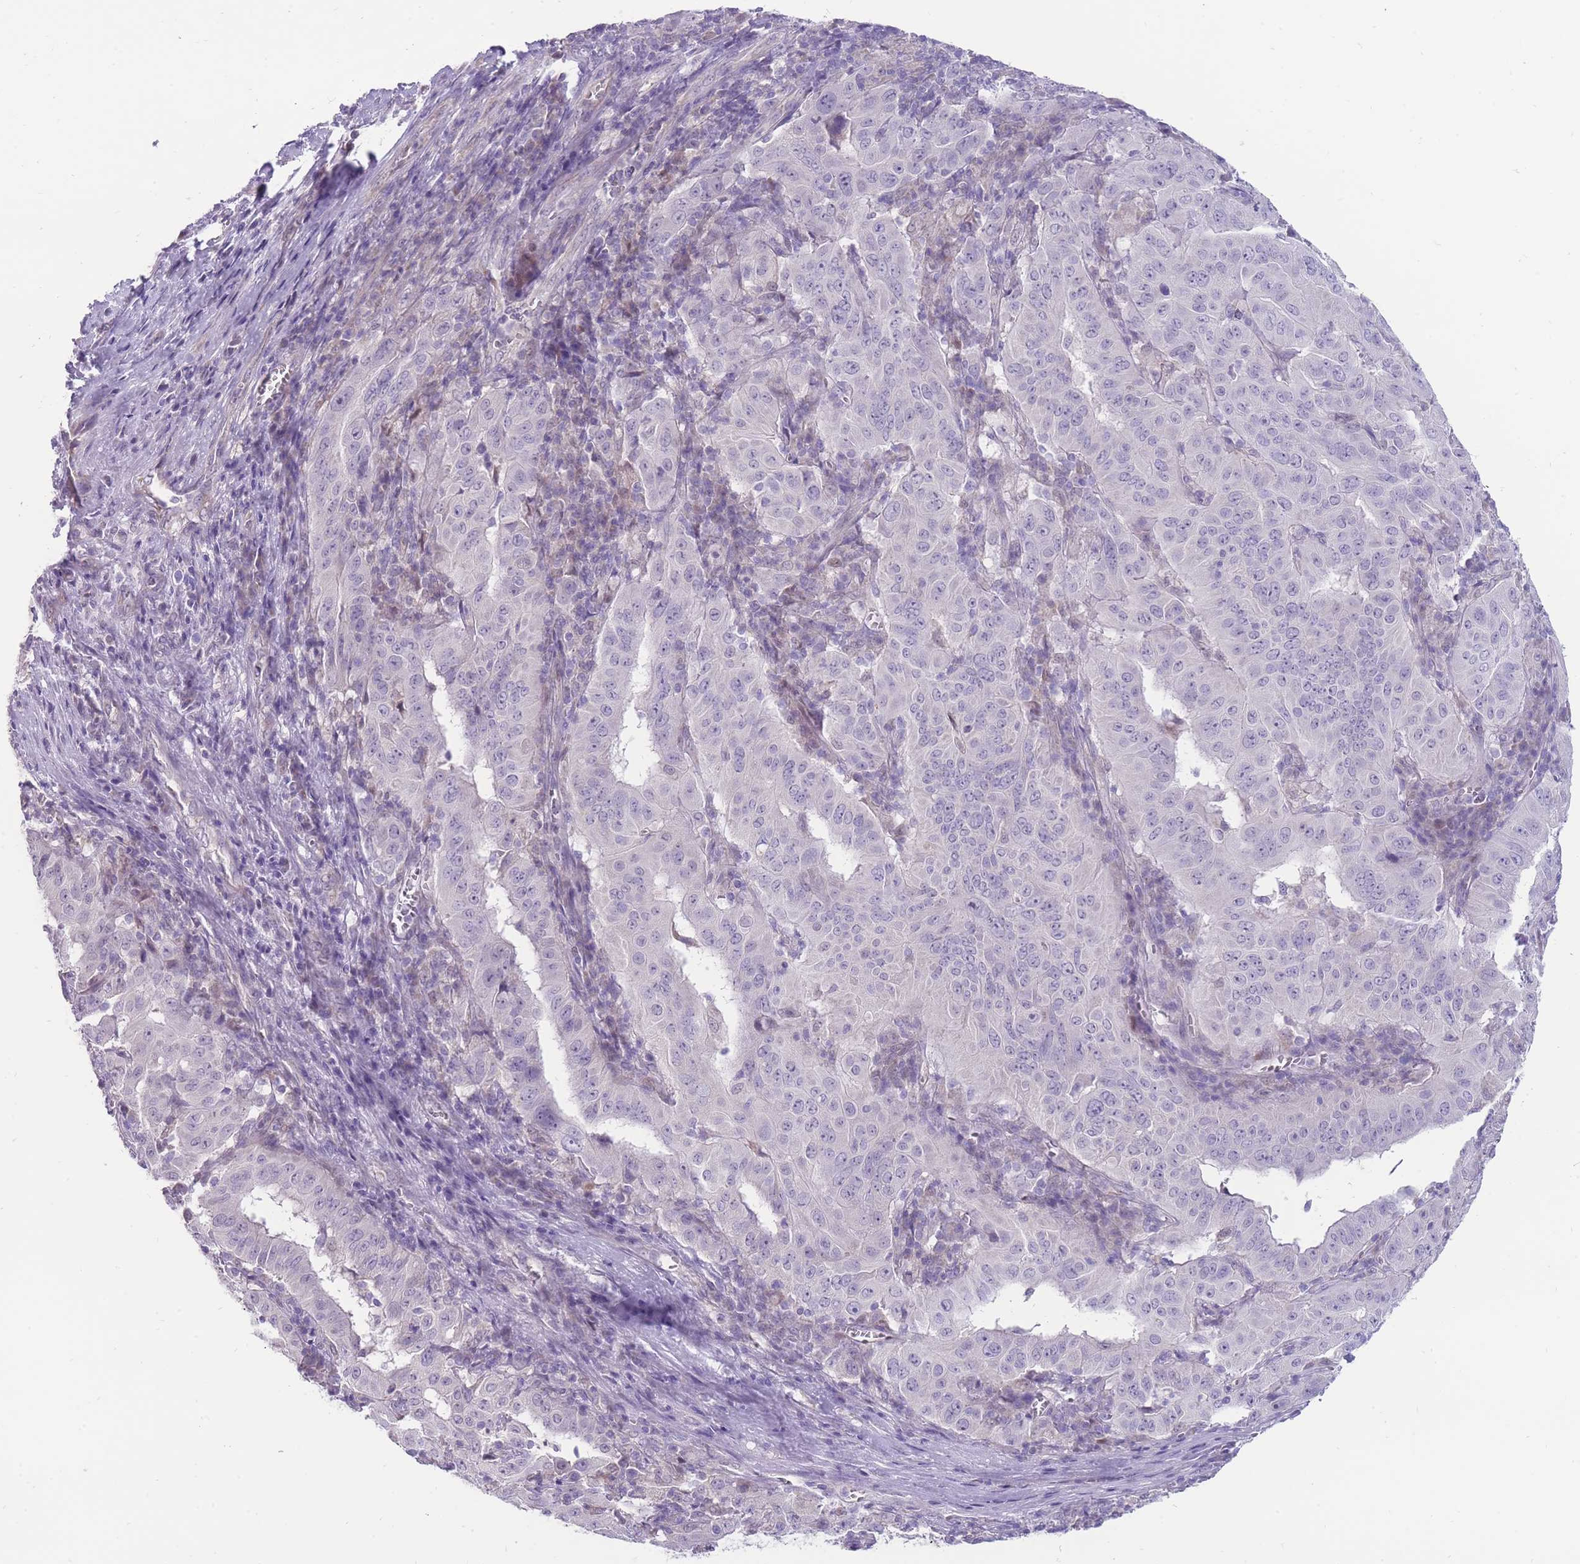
{"staining": {"intensity": "negative", "quantity": "none", "location": "none"}, "tissue": "pancreatic cancer", "cell_type": "Tumor cells", "image_type": "cancer", "snomed": [{"axis": "morphology", "description": "Adenocarcinoma, NOS"}, {"axis": "topography", "description": "Pancreas"}], "caption": "IHC histopathology image of neoplastic tissue: pancreatic adenocarcinoma stained with DAB (3,3'-diaminobenzidine) exhibits no significant protein expression in tumor cells.", "gene": "ERICH4", "patient": {"sex": "male", "age": 63}}